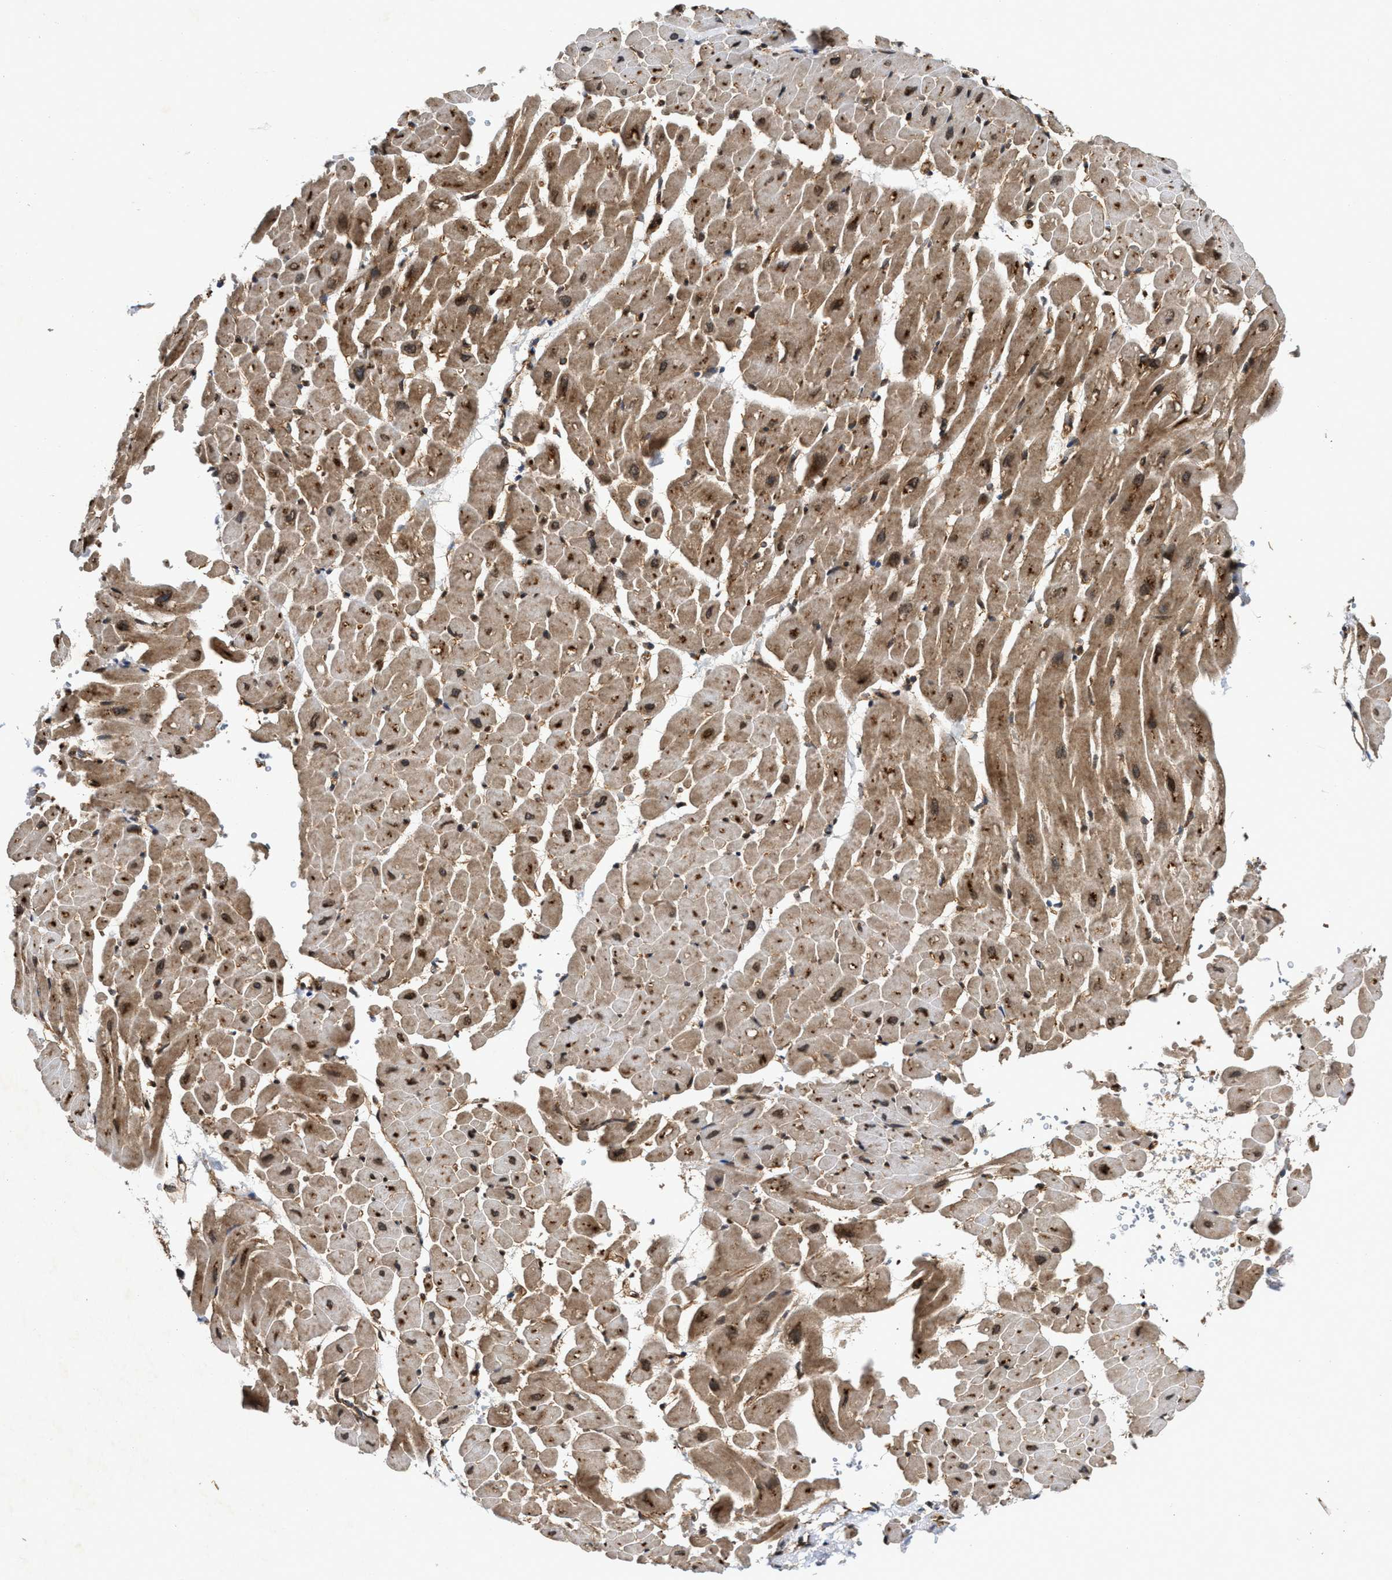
{"staining": {"intensity": "moderate", "quantity": ">75%", "location": "cytoplasmic/membranous"}, "tissue": "heart muscle", "cell_type": "Cardiomyocytes", "image_type": "normal", "snomed": [{"axis": "morphology", "description": "Normal tissue, NOS"}, {"axis": "topography", "description": "Heart"}], "caption": "Cardiomyocytes exhibit medium levels of moderate cytoplasmic/membranous positivity in about >75% of cells in benign human heart muscle. (IHC, brightfield microscopy, high magnification).", "gene": "CFLAR", "patient": {"sex": "male", "age": 45}}